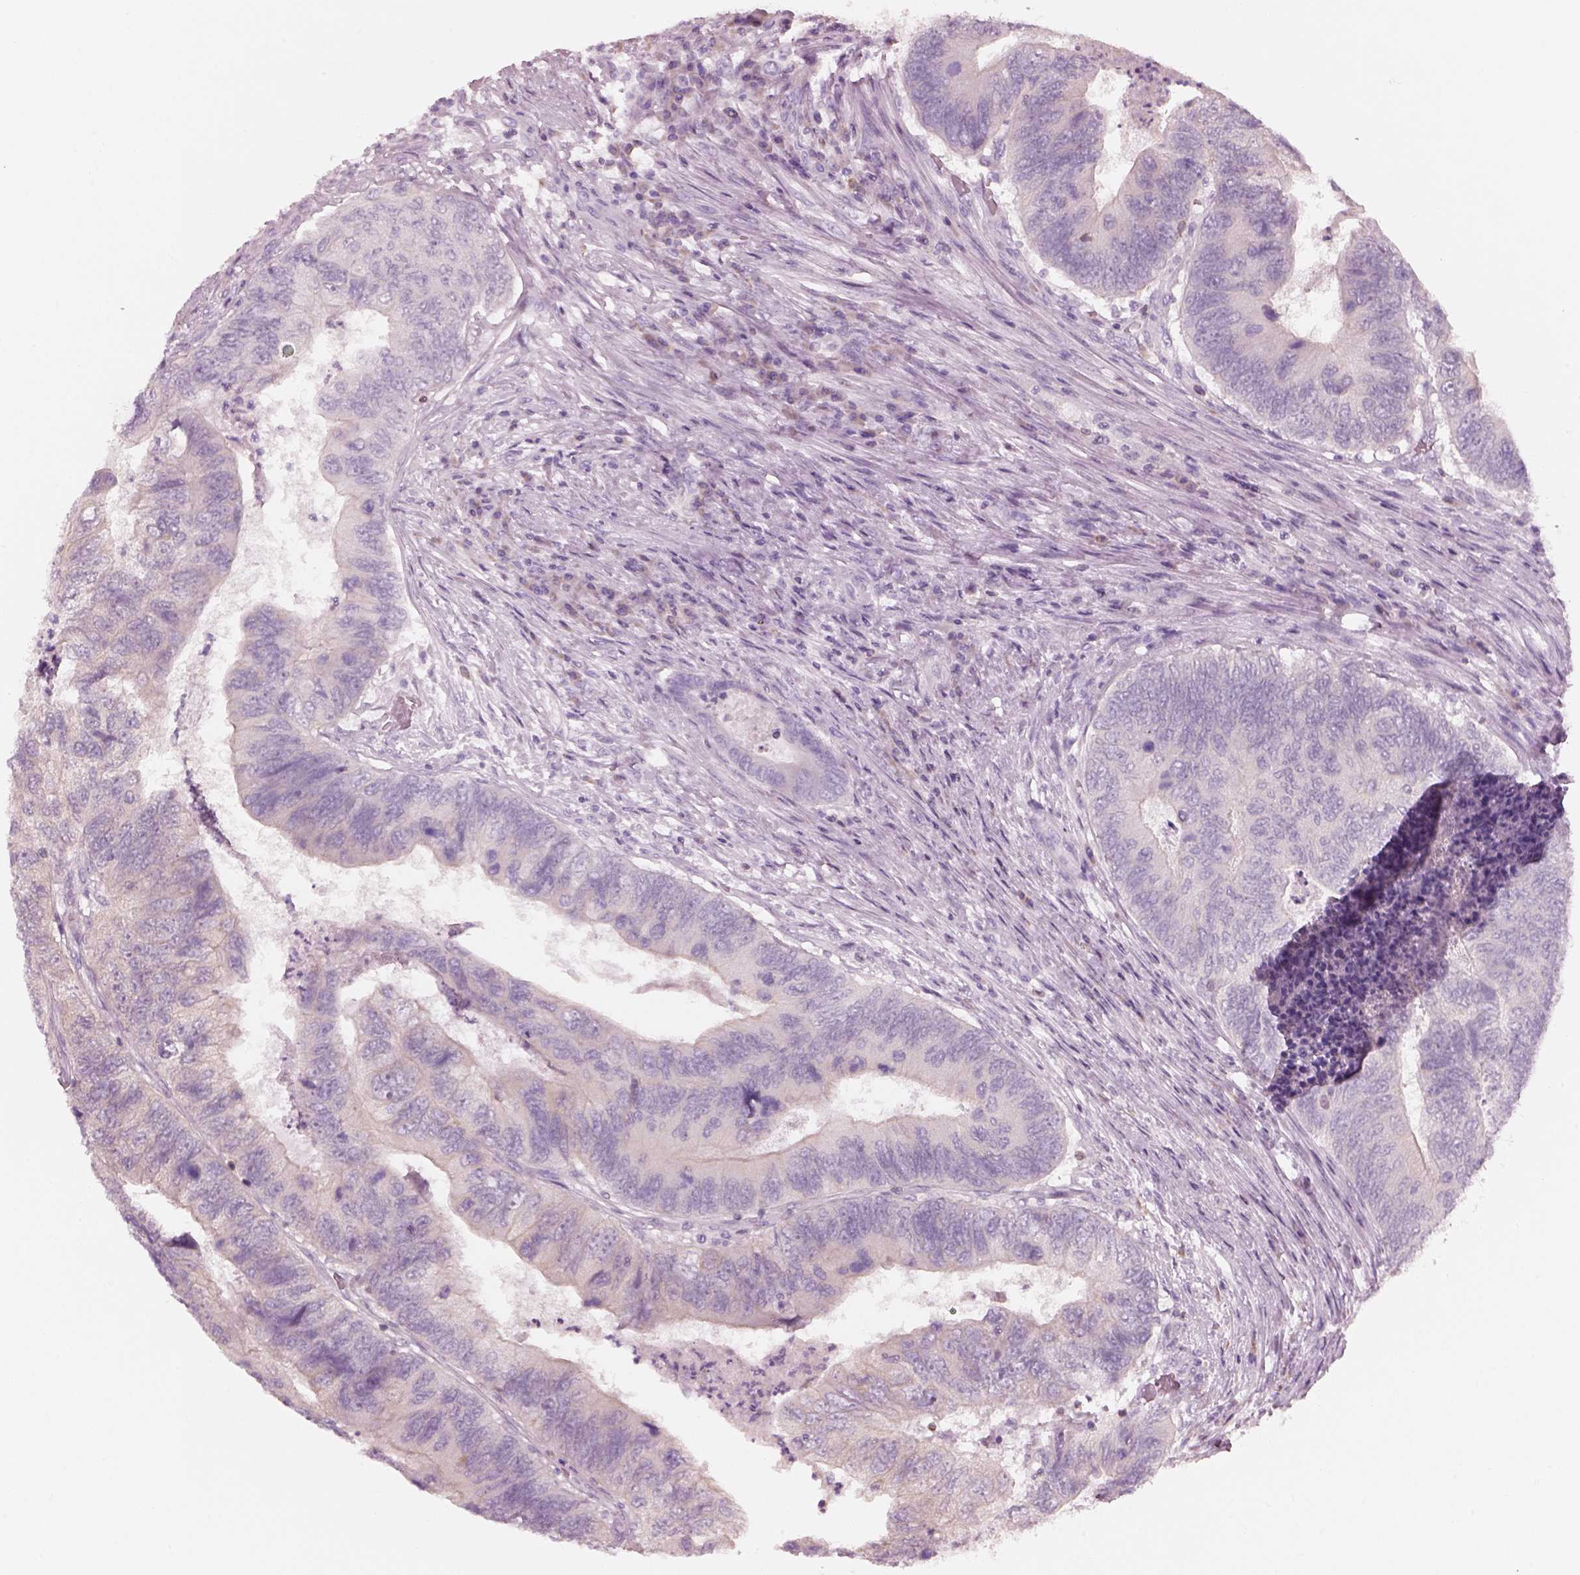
{"staining": {"intensity": "negative", "quantity": "none", "location": "none"}, "tissue": "colorectal cancer", "cell_type": "Tumor cells", "image_type": "cancer", "snomed": [{"axis": "morphology", "description": "Adenocarcinoma, NOS"}, {"axis": "topography", "description": "Colon"}], "caption": "Immunohistochemistry (IHC) photomicrograph of neoplastic tissue: colorectal cancer stained with DAB exhibits no significant protein positivity in tumor cells. (Brightfield microscopy of DAB immunohistochemistry at high magnification).", "gene": "SLC27A2", "patient": {"sex": "female", "age": 67}}